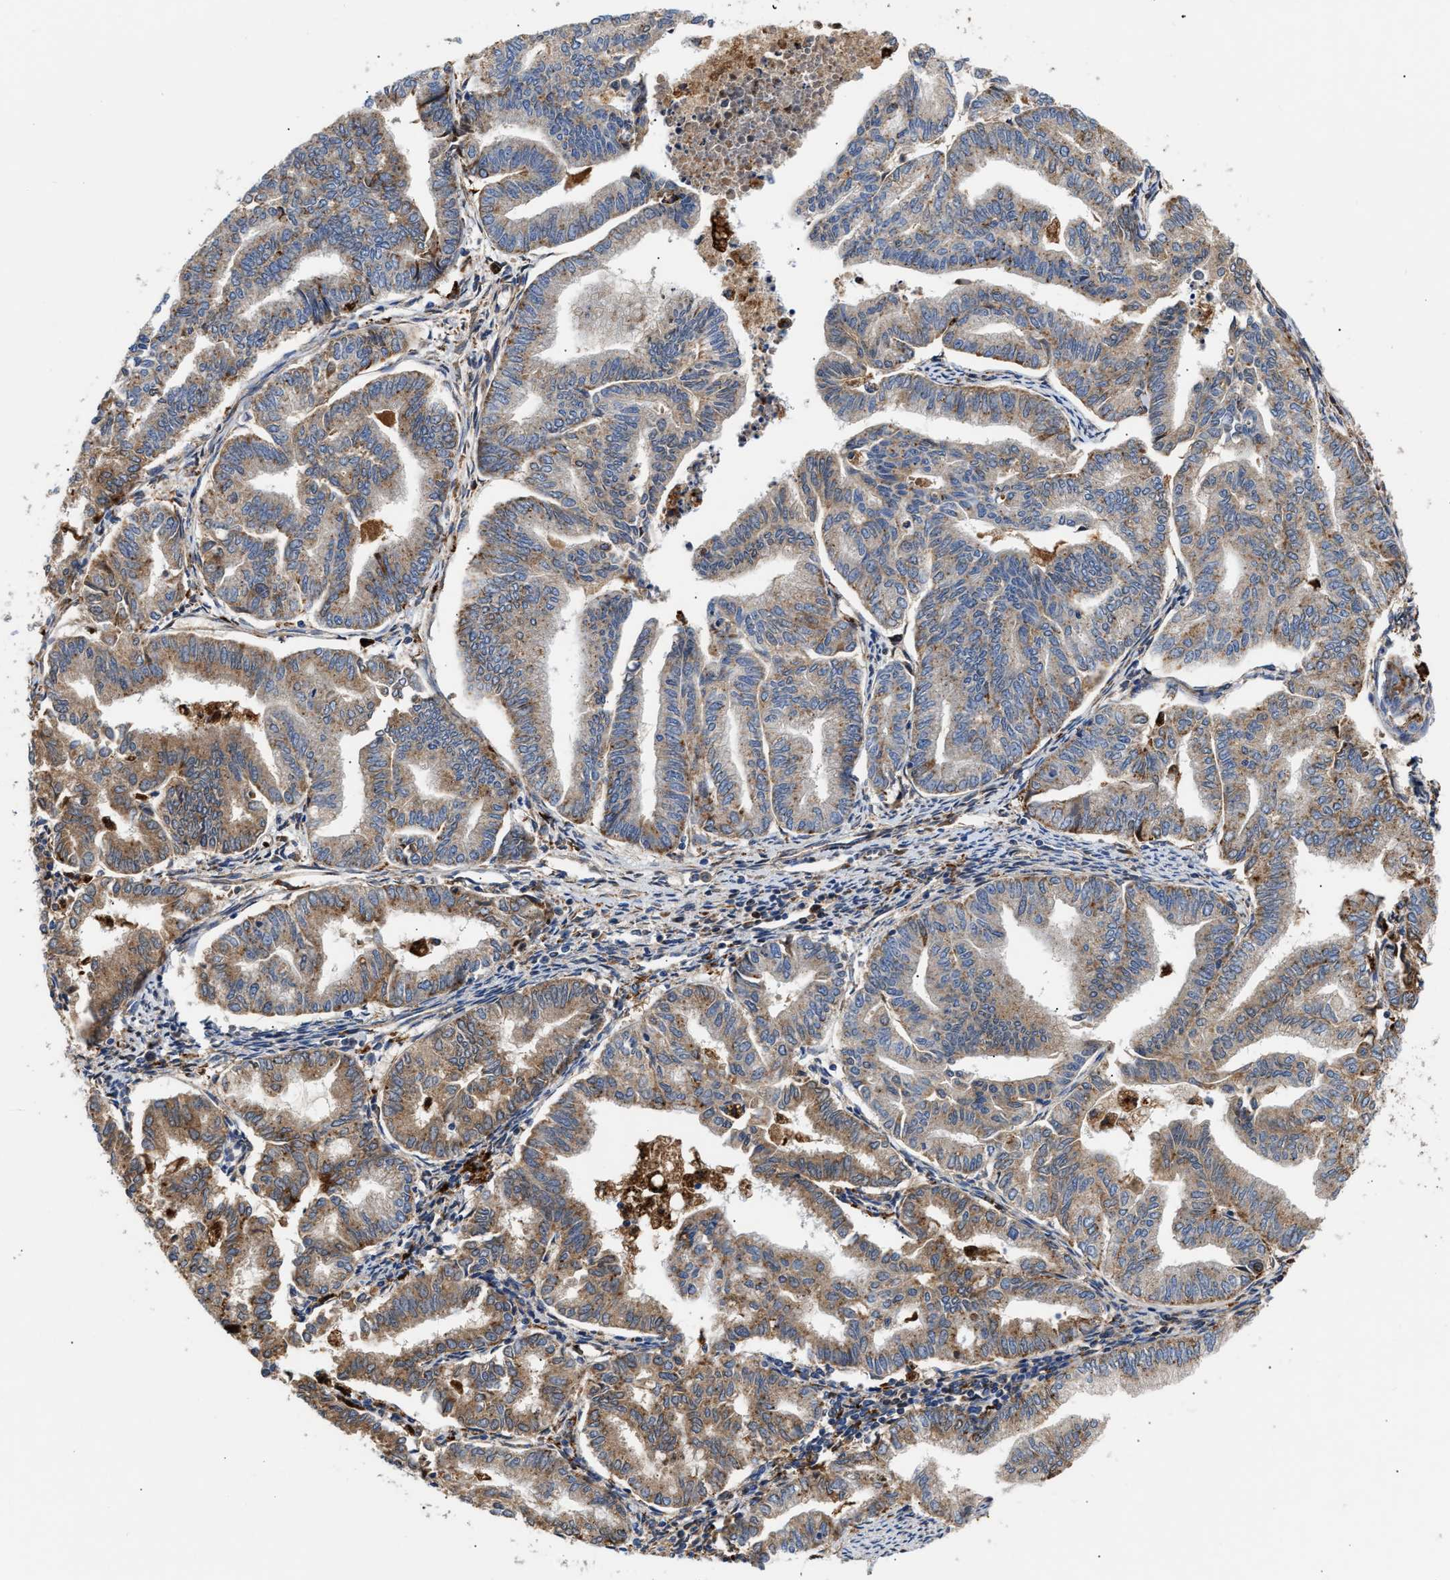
{"staining": {"intensity": "moderate", "quantity": "25%-75%", "location": "cytoplasmic/membranous"}, "tissue": "endometrial cancer", "cell_type": "Tumor cells", "image_type": "cancer", "snomed": [{"axis": "morphology", "description": "Adenocarcinoma, NOS"}, {"axis": "topography", "description": "Endometrium"}], "caption": "Endometrial cancer (adenocarcinoma) stained with immunohistochemistry (IHC) demonstrates moderate cytoplasmic/membranous positivity in about 25%-75% of tumor cells.", "gene": "CCDC146", "patient": {"sex": "female", "age": 79}}